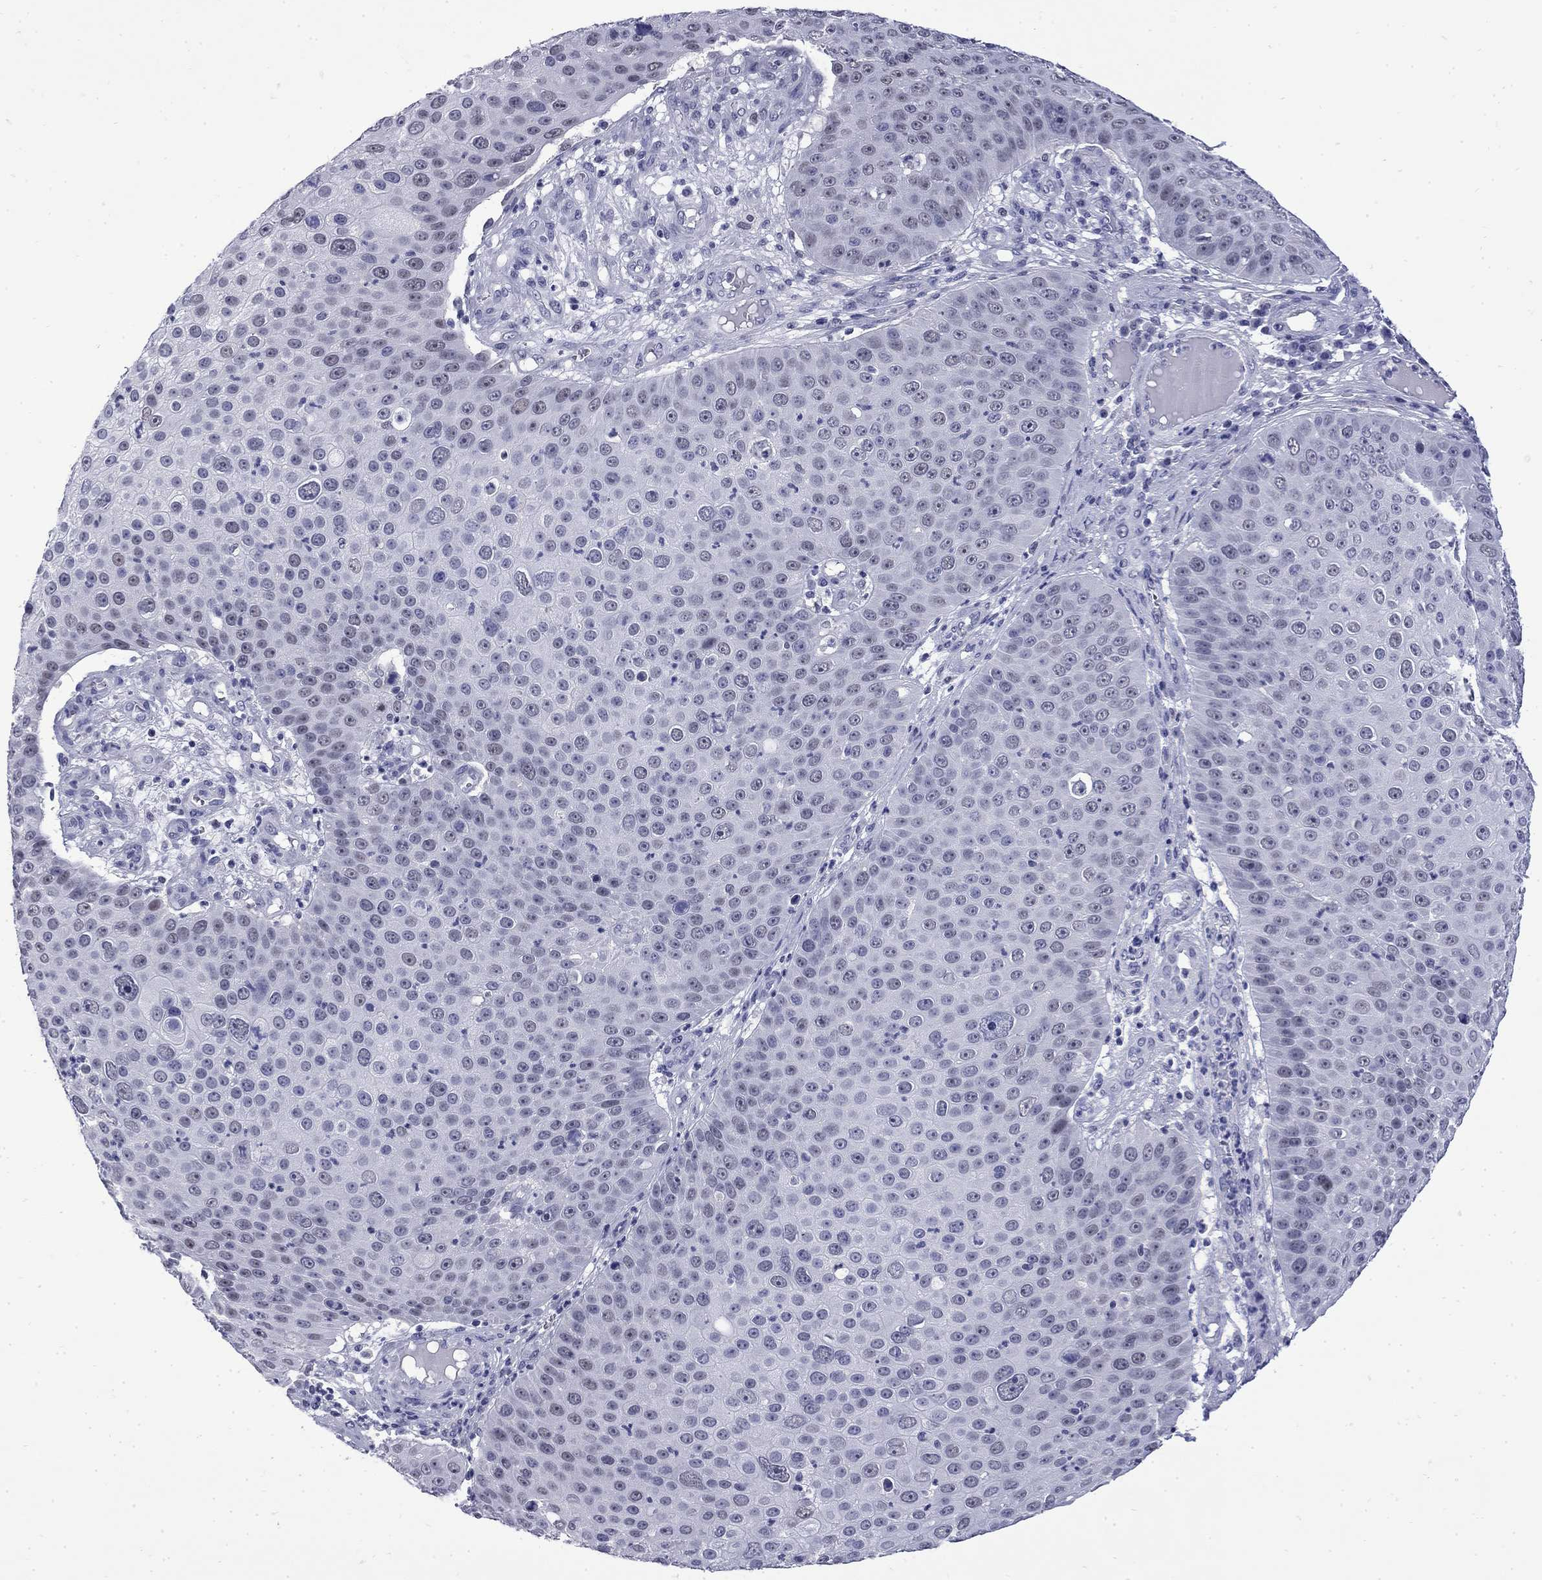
{"staining": {"intensity": "negative", "quantity": "none", "location": "none"}, "tissue": "skin cancer", "cell_type": "Tumor cells", "image_type": "cancer", "snomed": [{"axis": "morphology", "description": "Squamous cell carcinoma, NOS"}, {"axis": "topography", "description": "Skin"}], "caption": "A histopathology image of squamous cell carcinoma (skin) stained for a protein exhibits no brown staining in tumor cells.", "gene": "MGARP", "patient": {"sex": "male", "age": 71}}